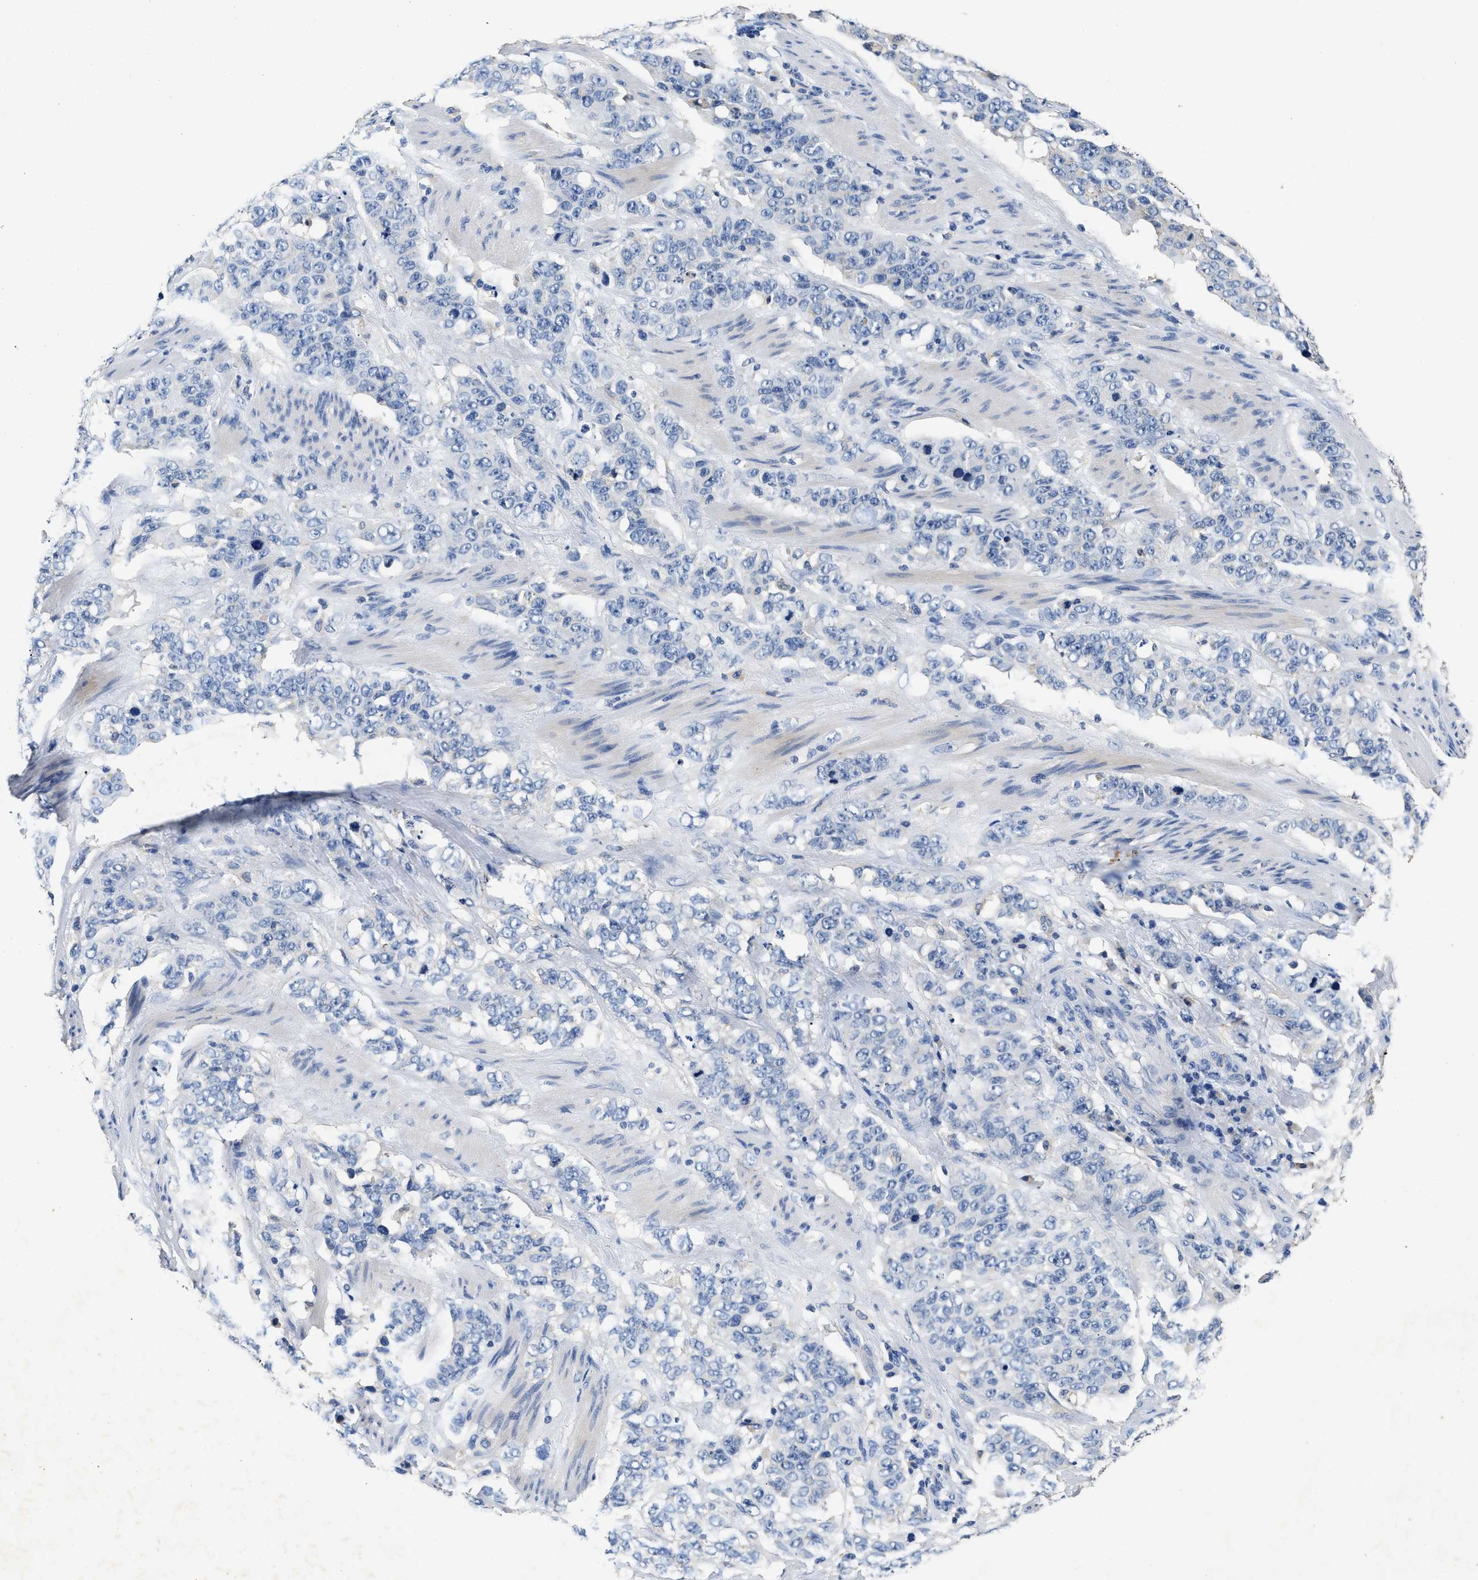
{"staining": {"intensity": "negative", "quantity": "none", "location": "none"}, "tissue": "stomach cancer", "cell_type": "Tumor cells", "image_type": "cancer", "snomed": [{"axis": "morphology", "description": "Adenocarcinoma, NOS"}, {"axis": "topography", "description": "Stomach"}], "caption": "Immunohistochemistry histopathology image of stomach cancer stained for a protein (brown), which demonstrates no staining in tumor cells. The staining is performed using DAB (3,3'-diaminobenzidine) brown chromogen with nuclei counter-stained in using hematoxylin.", "gene": "SLCO2B1", "patient": {"sex": "male", "age": 48}}